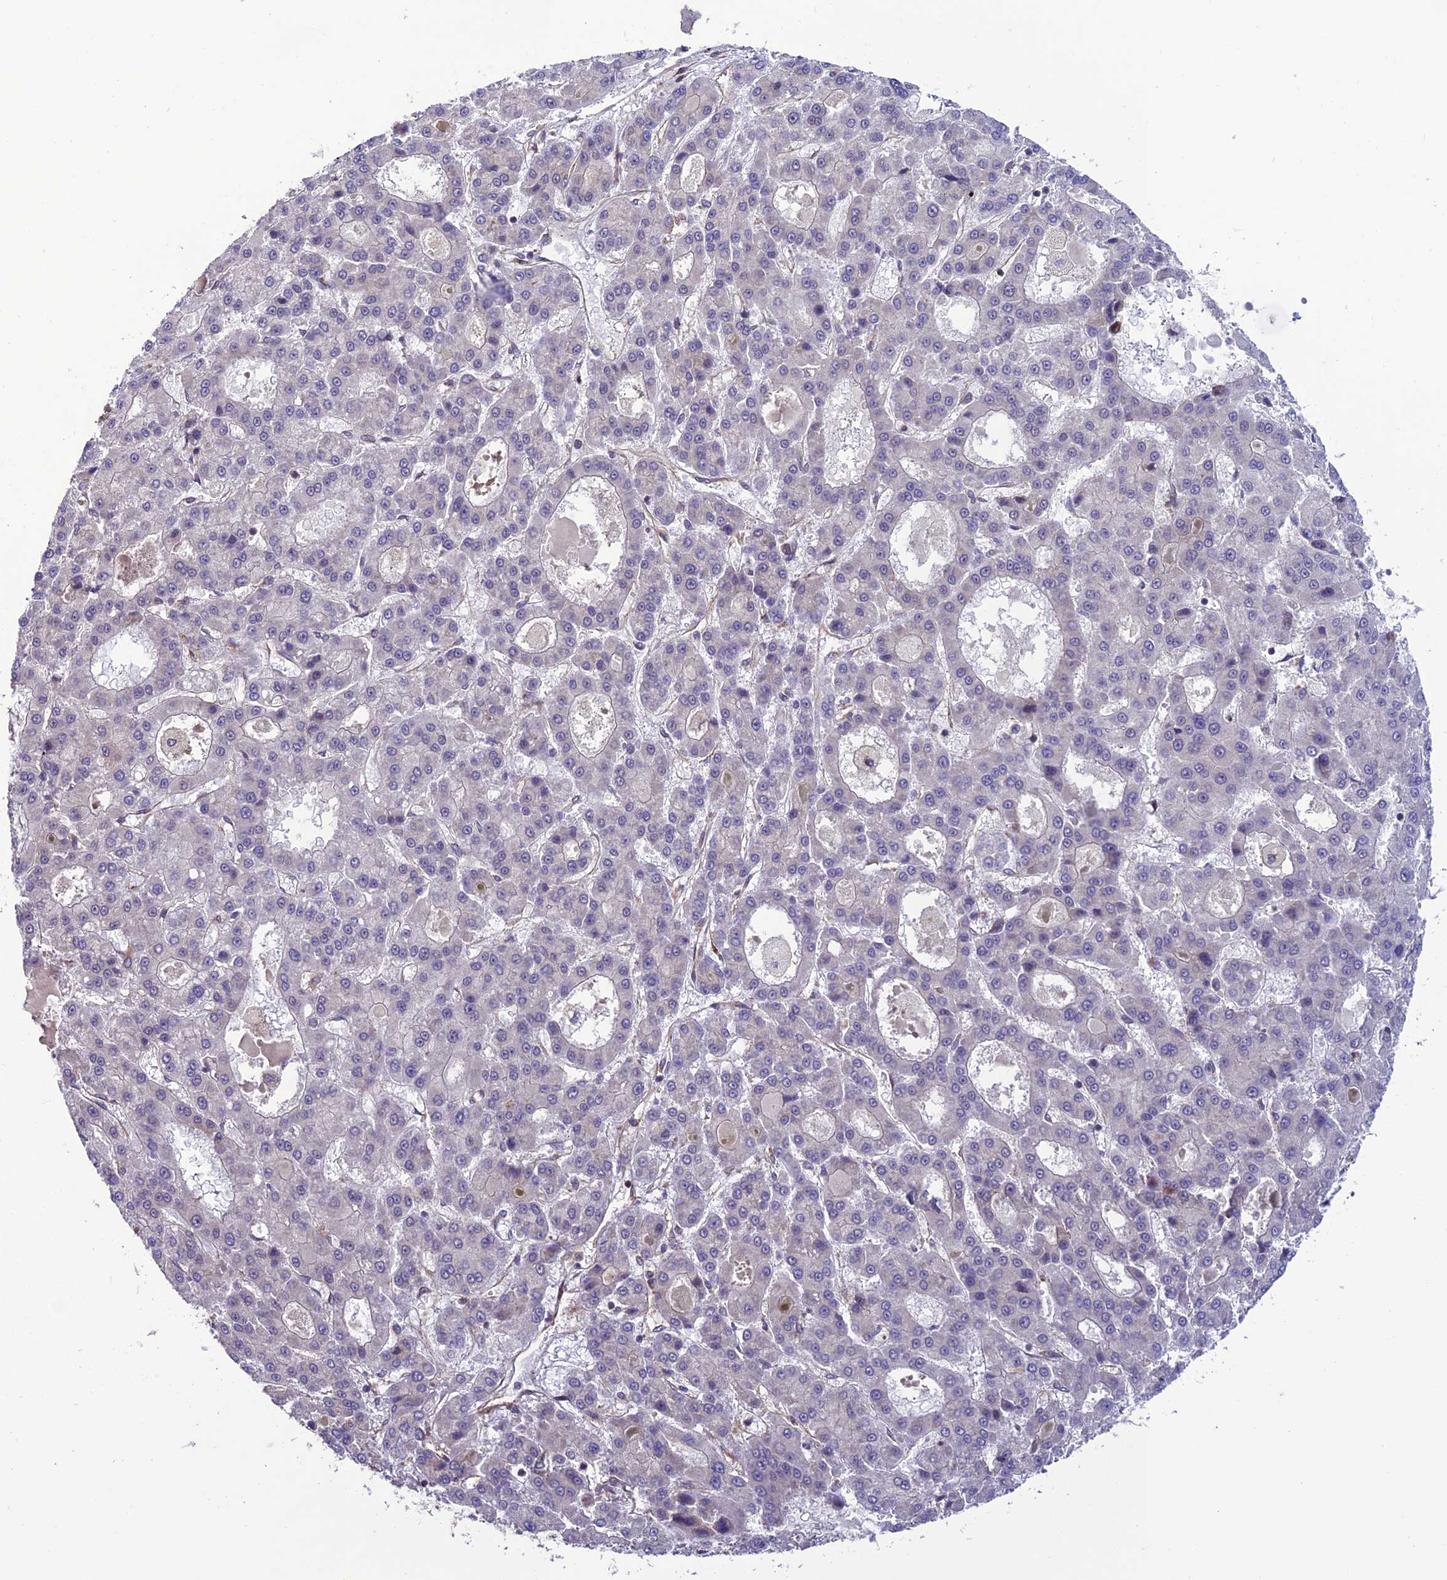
{"staining": {"intensity": "negative", "quantity": "none", "location": "none"}, "tissue": "liver cancer", "cell_type": "Tumor cells", "image_type": "cancer", "snomed": [{"axis": "morphology", "description": "Carcinoma, Hepatocellular, NOS"}, {"axis": "topography", "description": "Liver"}], "caption": "Hepatocellular carcinoma (liver) was stained to show a protein in brown. There is no significant staining in tumor cells.", "gene": "TNIP3", "patient": {"sex": "male", "age": 70}}